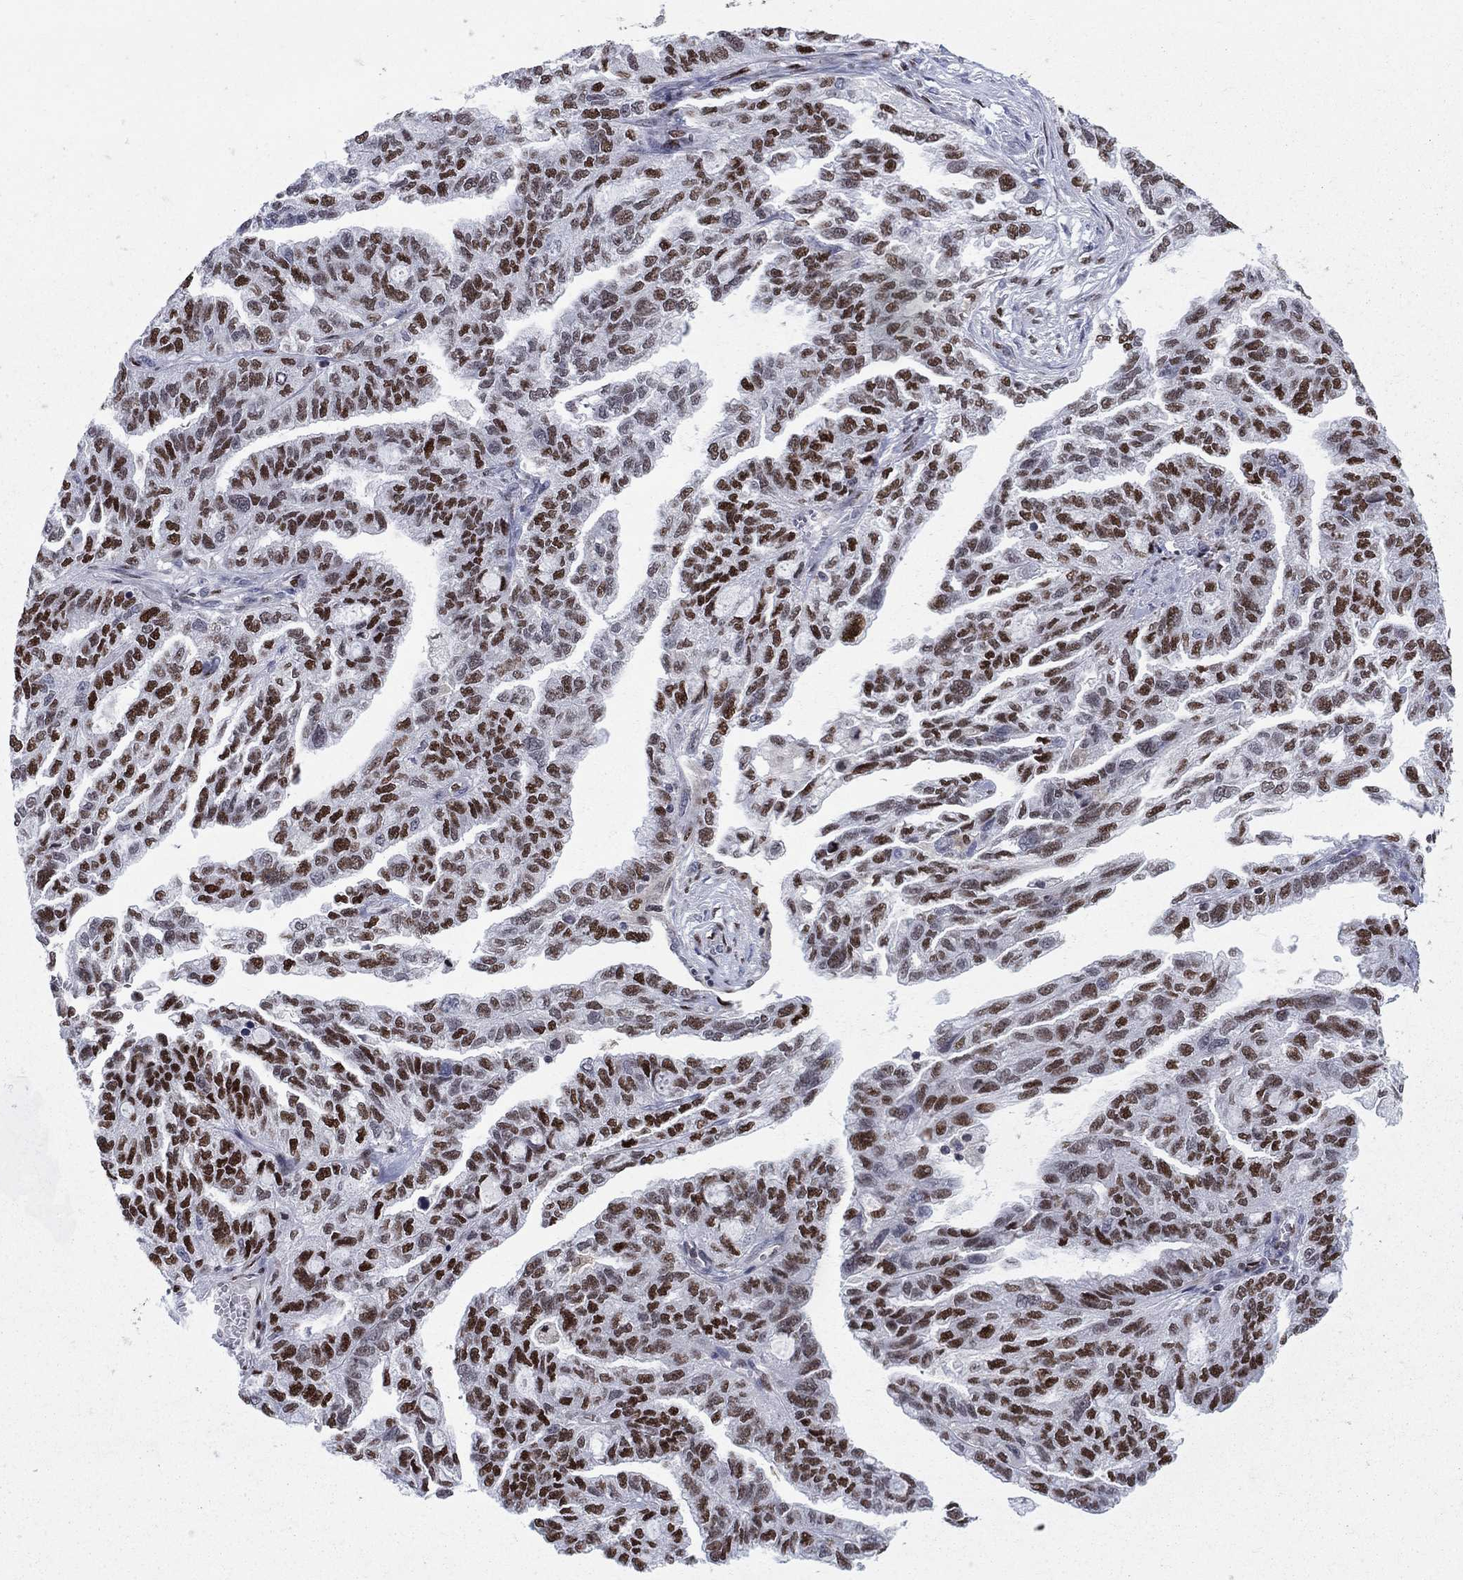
{"staining": {"intensity": "strong", "quantity": "25%-75%", "location": "nuclear"}, "tissue": "ovarian cancer", "cell_type": "Tumor cells", "image_type": "cancer", "snomed": [{"axis": "morphology", "description": "Cystadenocarcinoma, serous, NOS"}, {"axis": "topography", "description": "Ovary"}], "caption": "A histopathology image showing strong nuclear expression in approximately 25%-75% of tumor cells in ovarian cancer, as visualized by brown immunohistochemical staining.", "gene": "ZNHIT3", "patient": {"sex": "female", "age": 51}}